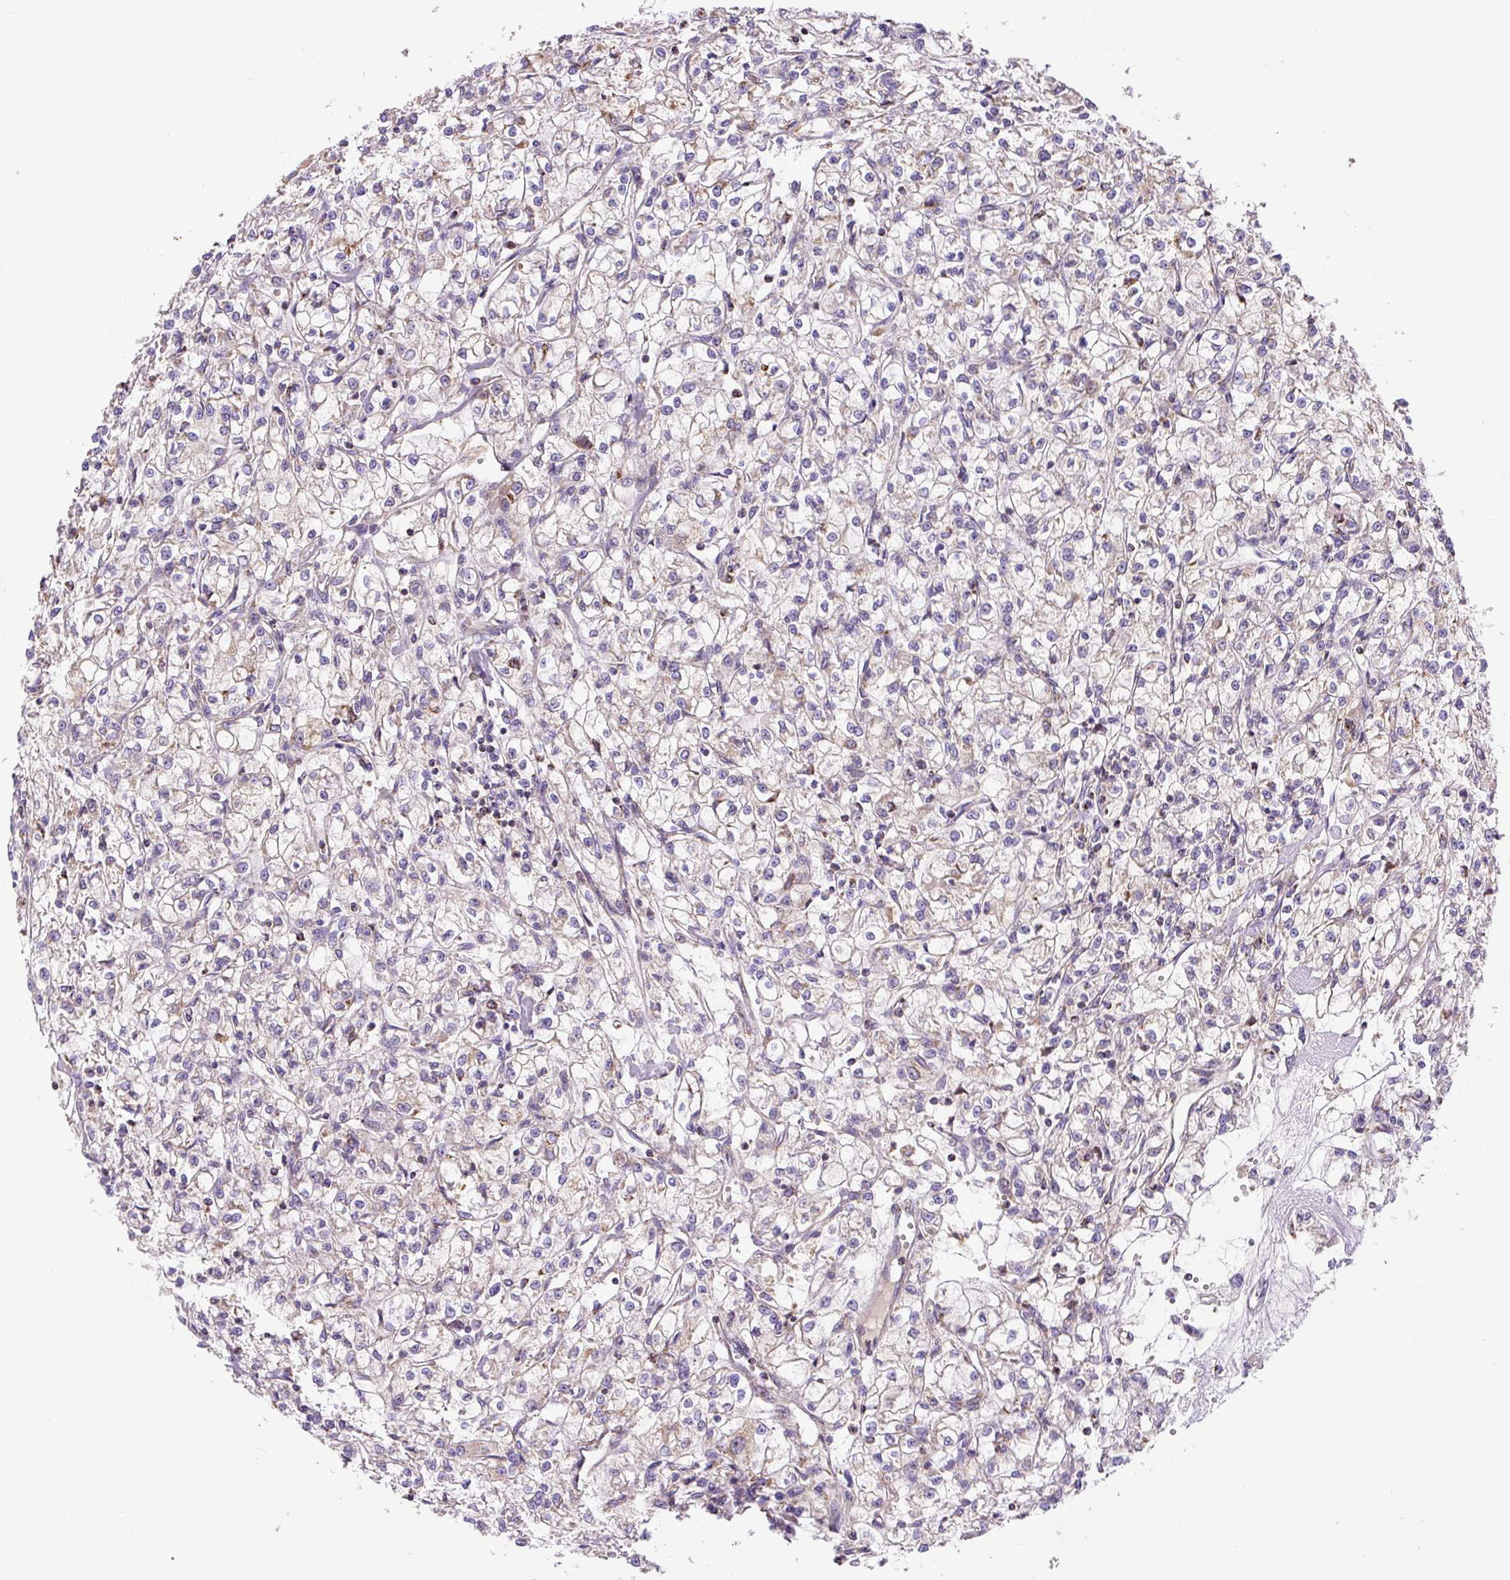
{"staining": {"intensity": "moderate", "quantity": "25%-75%", "location": "cytoplasmic/membranous"}, "tissue": "renal cancer", "cell_type": "Tumor cells", "image_type": "cancer", "snomed": [{"axis": "morphology", "description": "Adenocarcinoma, NOS"}, {"axis": "topography", "description": "Kidney"}], "caption": "Human renal adenocarcinoma stained with a protein marker exhibits moderate staining in tumor cells.", "gene": "MT-CO2", "patient": {"sex": "female", "age": 59}}